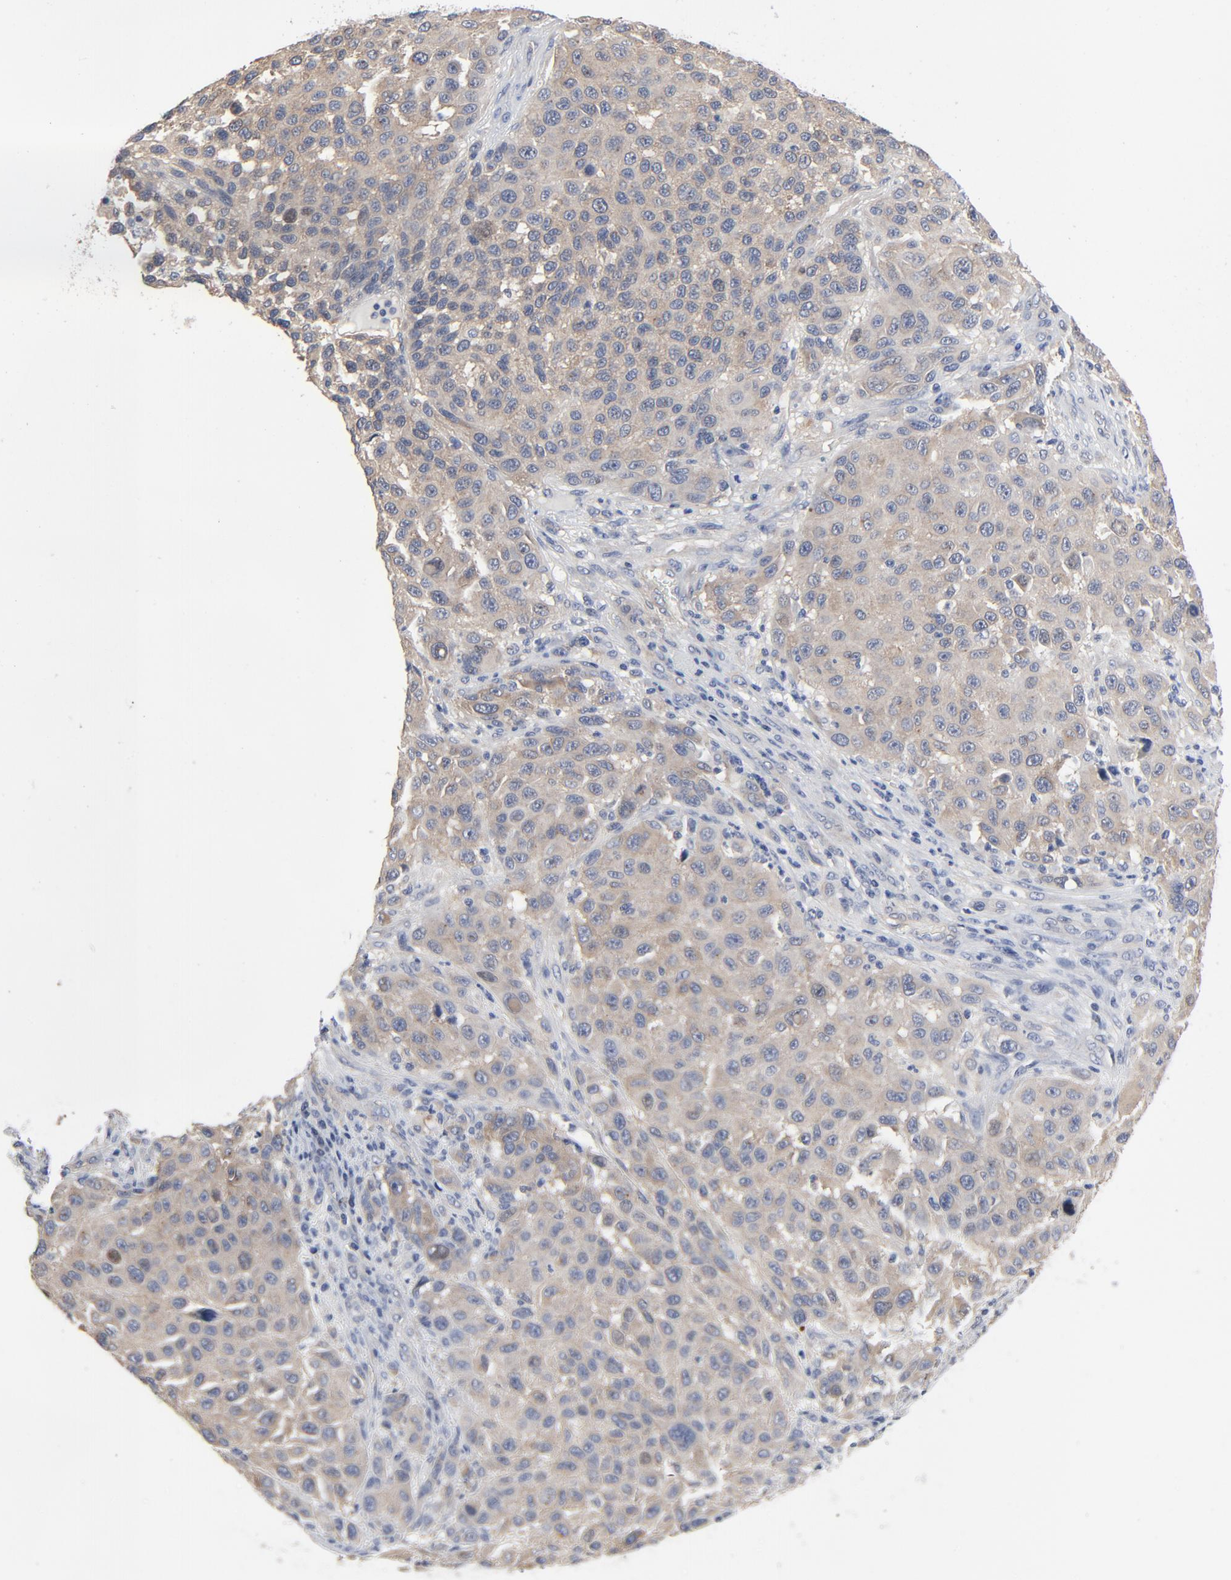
{"staining": {"intensity": "moderate", "quantity": ">75%", "location": "cytoplasmic/membranous"}, "tissue": "melanoma", "cell_type": "Tumor cells", "image_type": "cancer", "snomed": [{"axis": "morphology", "description": "Malignant melanoma, Metastatic site"}, {"axis": "topography", "description": "Lymph node"}], "caption": "Immunohistochemistry (IHC) of human melanoma exhibits medium levels of moderate cytoplasmic/membranous expression in approximately >75% of tumor cells.", "gene": "DYNLT3", "patient": {"sex": "male", "age": 61}}